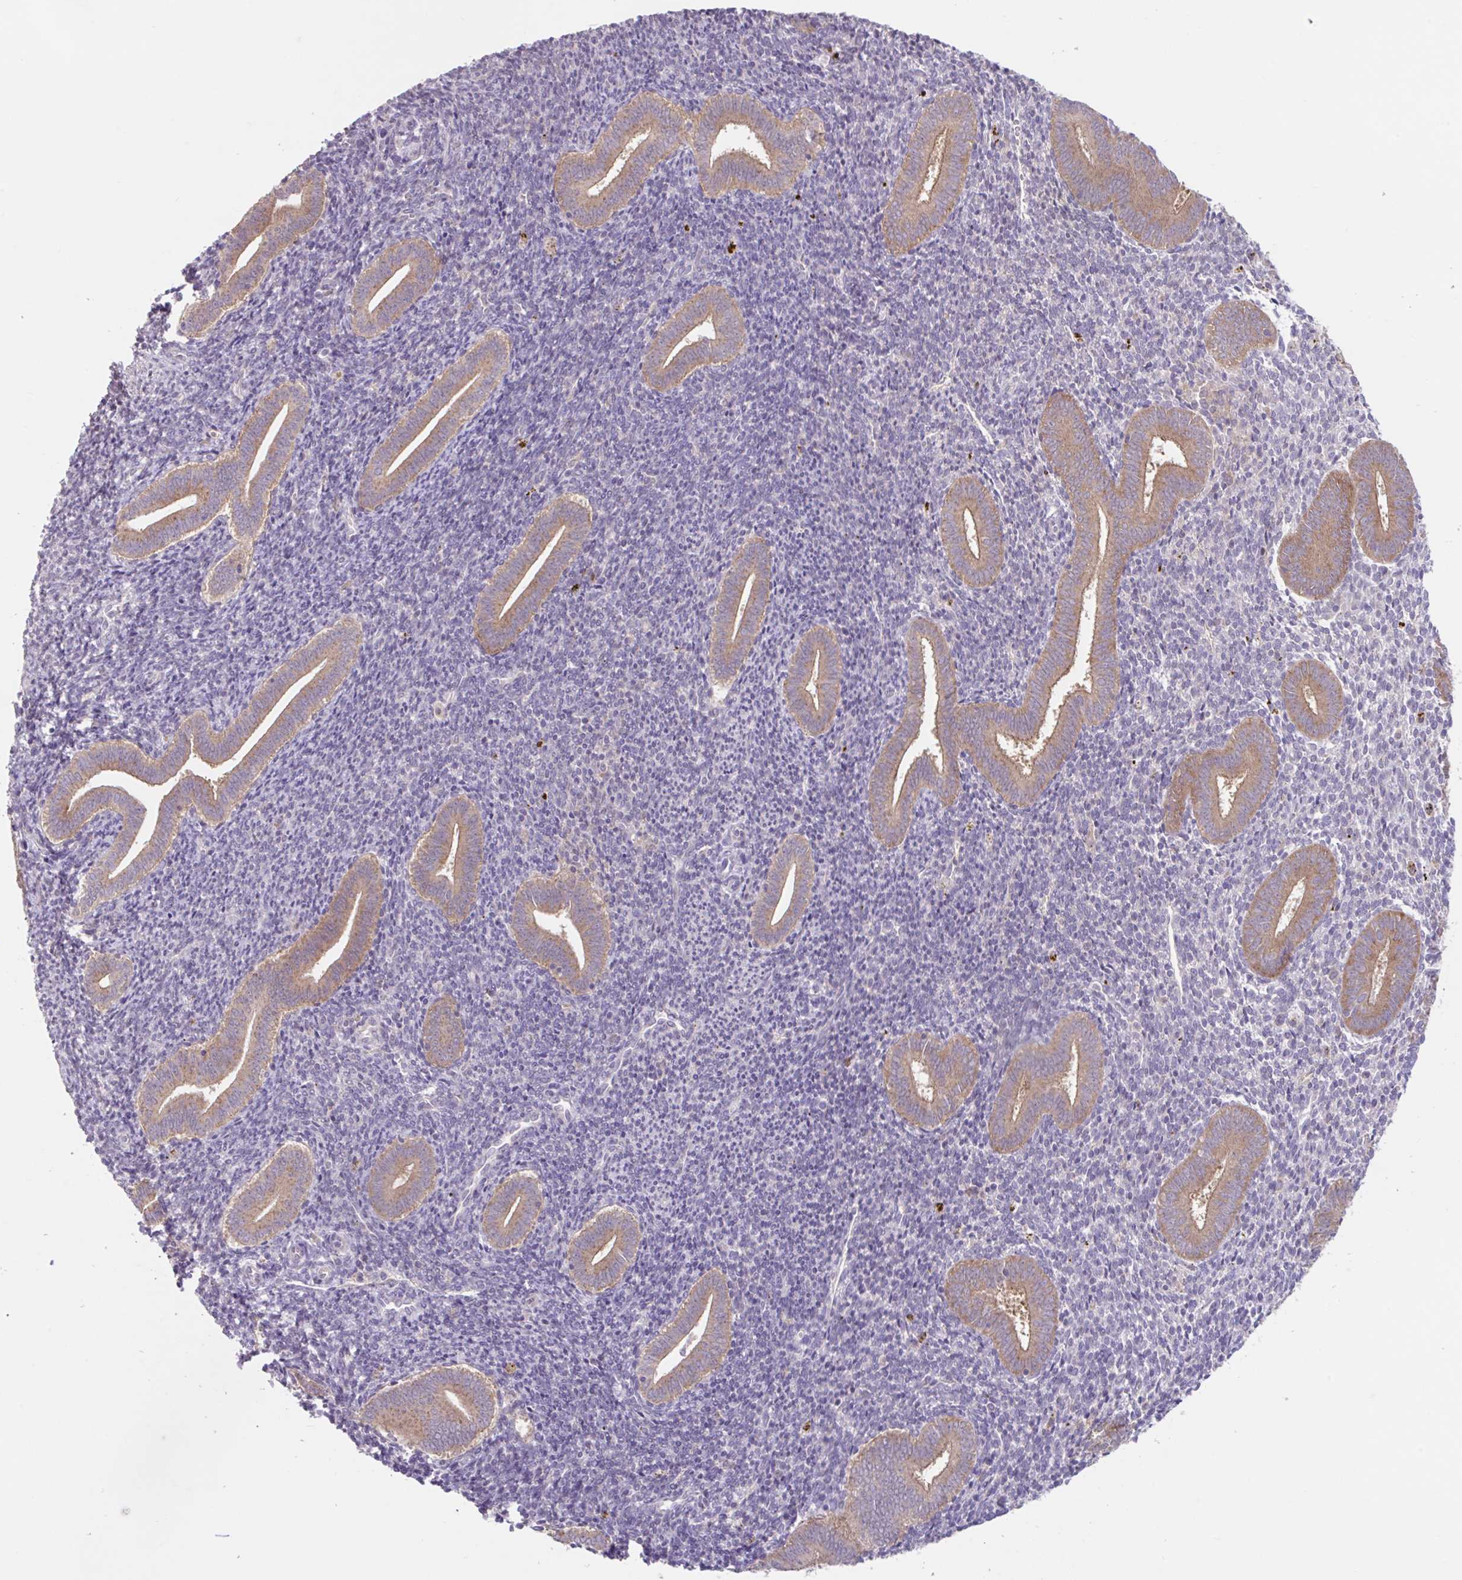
{"staining": {"intensity": "weak", "quantity": "<25%", "location": "cytoplasmic/membranous"}, "tissue": "endometrium", "cell_type": "Cells in endometrial stroma", "image_type": "normal", "snomed": [{"axis": "morphology", "description": "Normal tissue, NOS"}, {"axis": "topography", "description": "Endometrium"}], "caption": "An immunohistochemistry histopathology image of unremarkable endometrium is shown. There is no staining in cells in endometrial stroma of endometrium. Brightfield microscopy of IHC stained with DAB (brown) and hematoxylin (blue), captured at high magnification.", "gene": "RALBP1", "patient": {"sex": "female", "age": 25}}